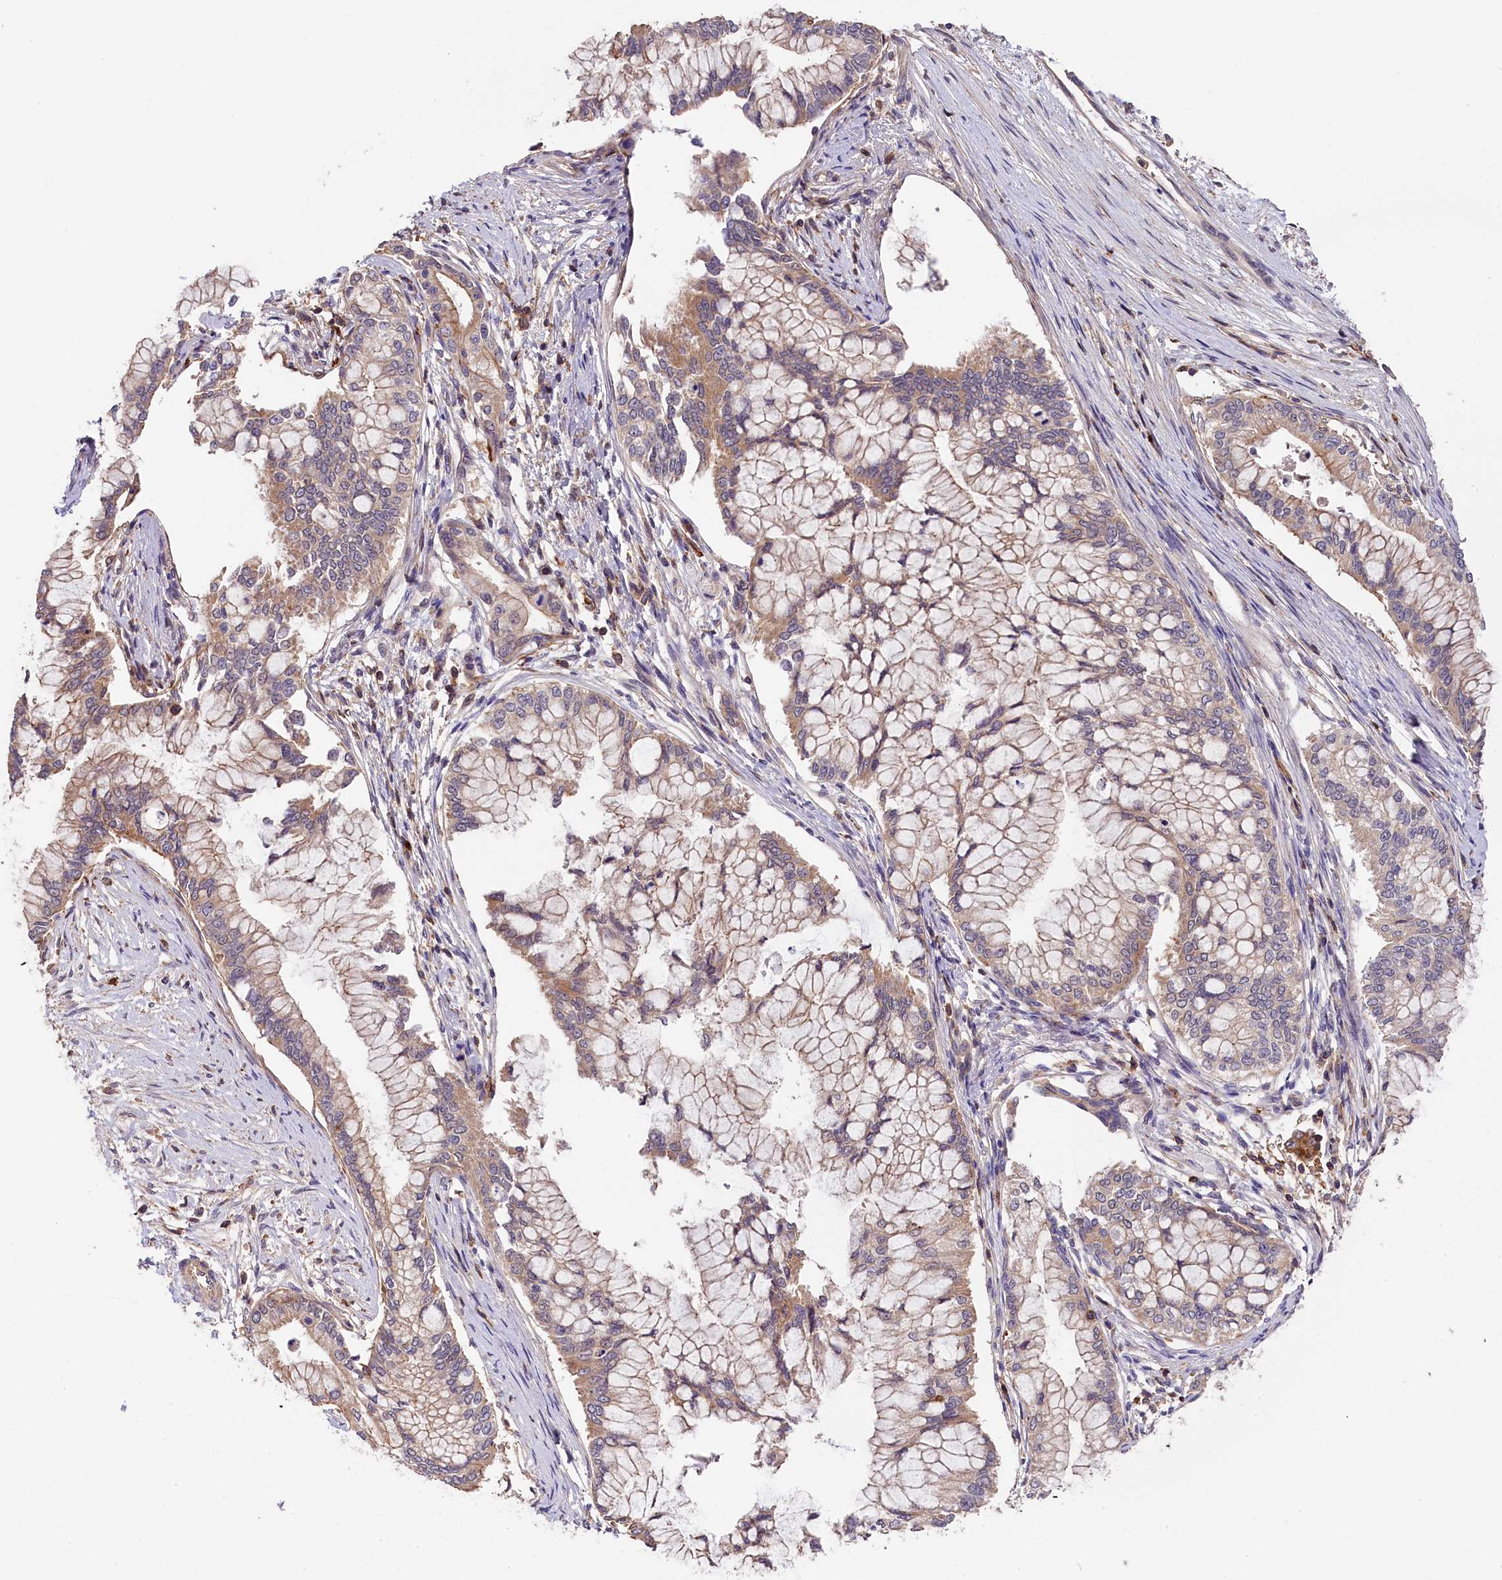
{"staining": {"intensity": "weak", "quantity": "25%-75%", "location": "cytoplasmic/membranous"}, "tissue": "pancreatic cancer", "cell_type": "Tumor cells", "image_type": "cancer", "snomed": [{"axis": "morphology", "description": "Adenocarcinoma, NOS"}, {"axis": "topography", "description": "Pancreas"}], "caption": "This is an image of IHC staining of pancreatic cancer (adenocarcinoma), which shows weak positivity in the cytoplasmic/membranous of tumor cells.", "gene": "SKIDA1", "patient": {"sex": "male", "age": 46}}